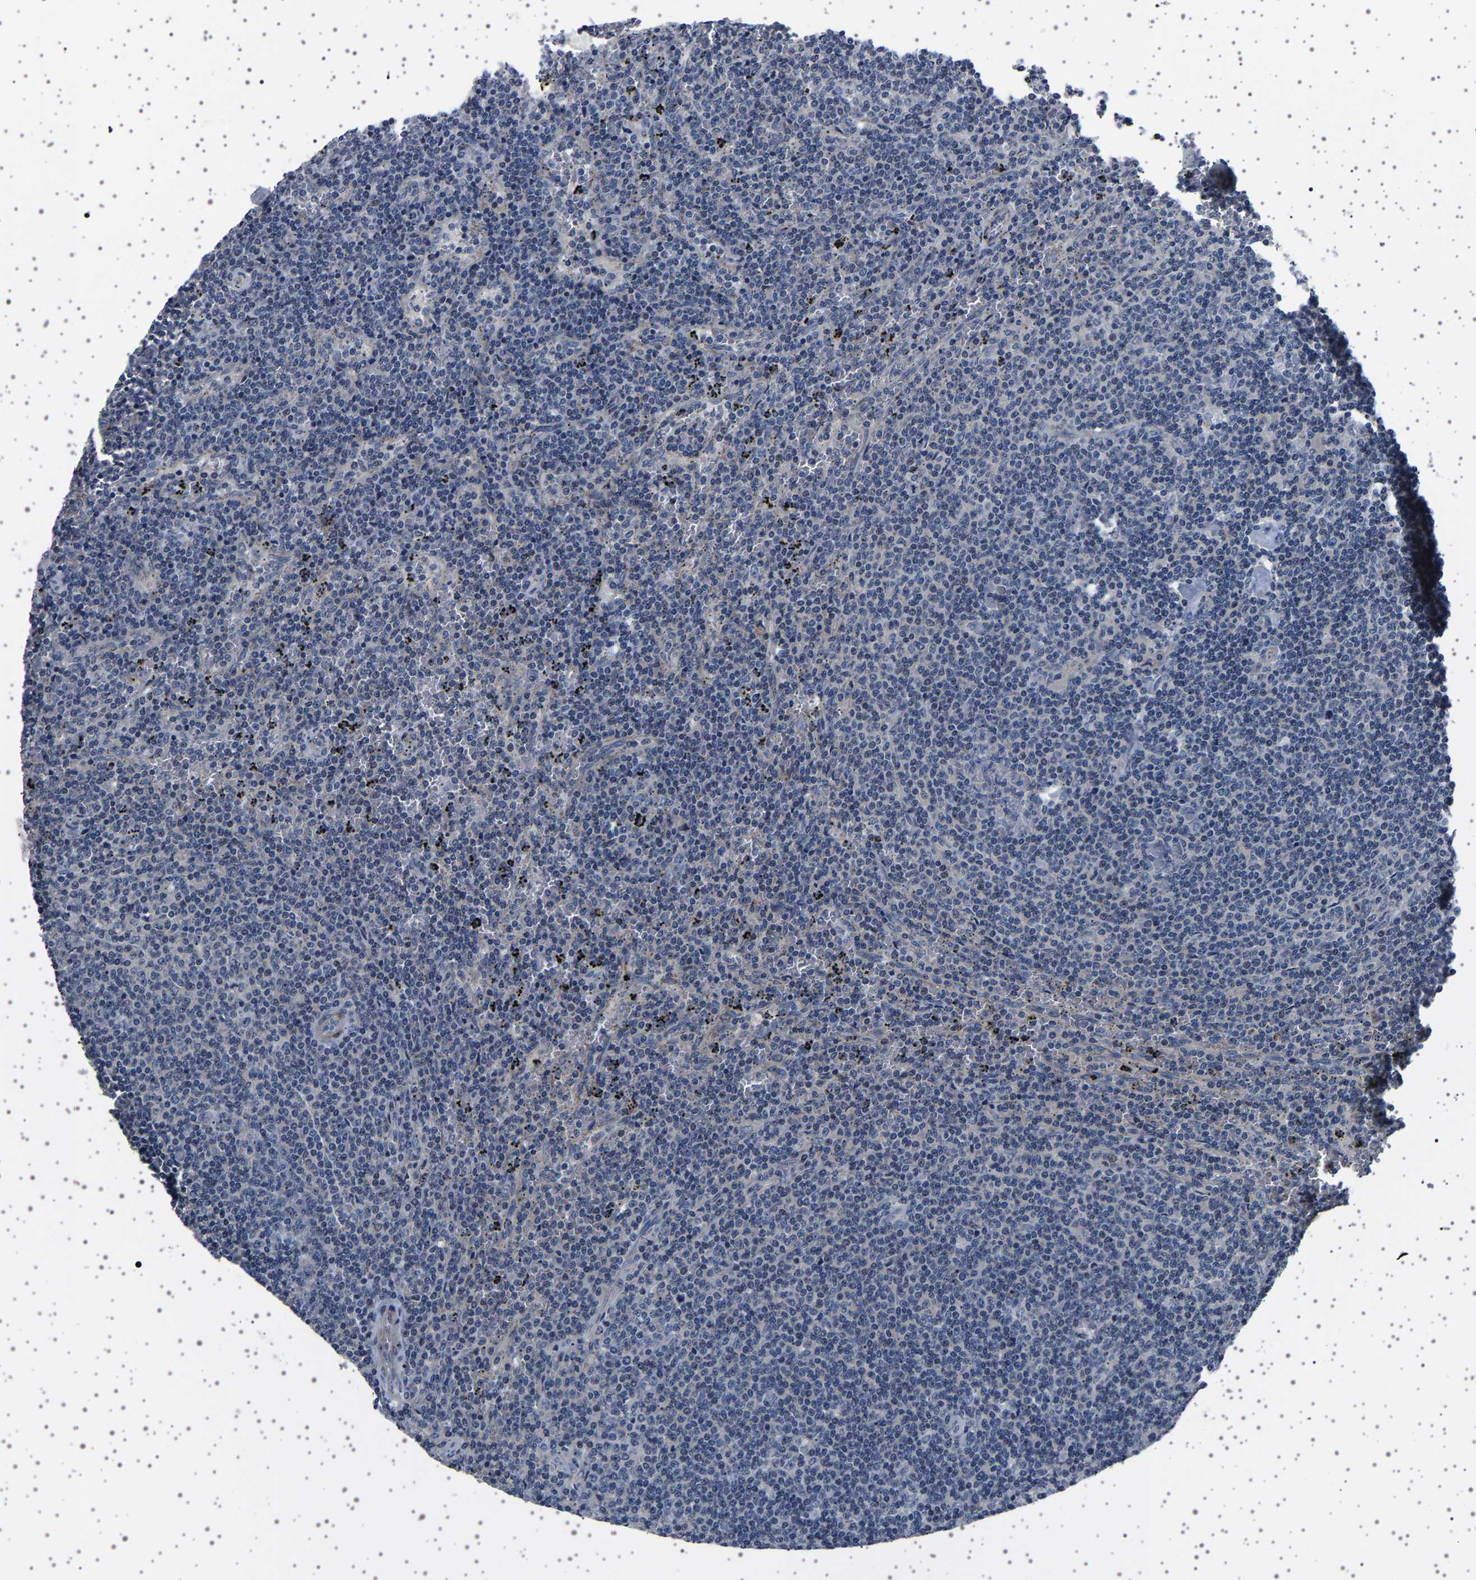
{"staining": {"intensity": "negative", "quantity": "none", "location": "none"}, "tissue": "lymphoma", "cell_type": "Tumor cells", "image_type": "cancer", "snomed": [{"axis": "morphology", "description": "Malignant lymphoma, non-Hodgkin's type, Low grade"}, {"axis": "topography", "description": "Spleen"}], "caption": "An immunohistochemistry (IHC) photomicrograph of lymphoma is shown. There is no staining in tumor cells of lymphoma.", "gene": "PAK5", "patient": {"sex": "female", "age": 50}}